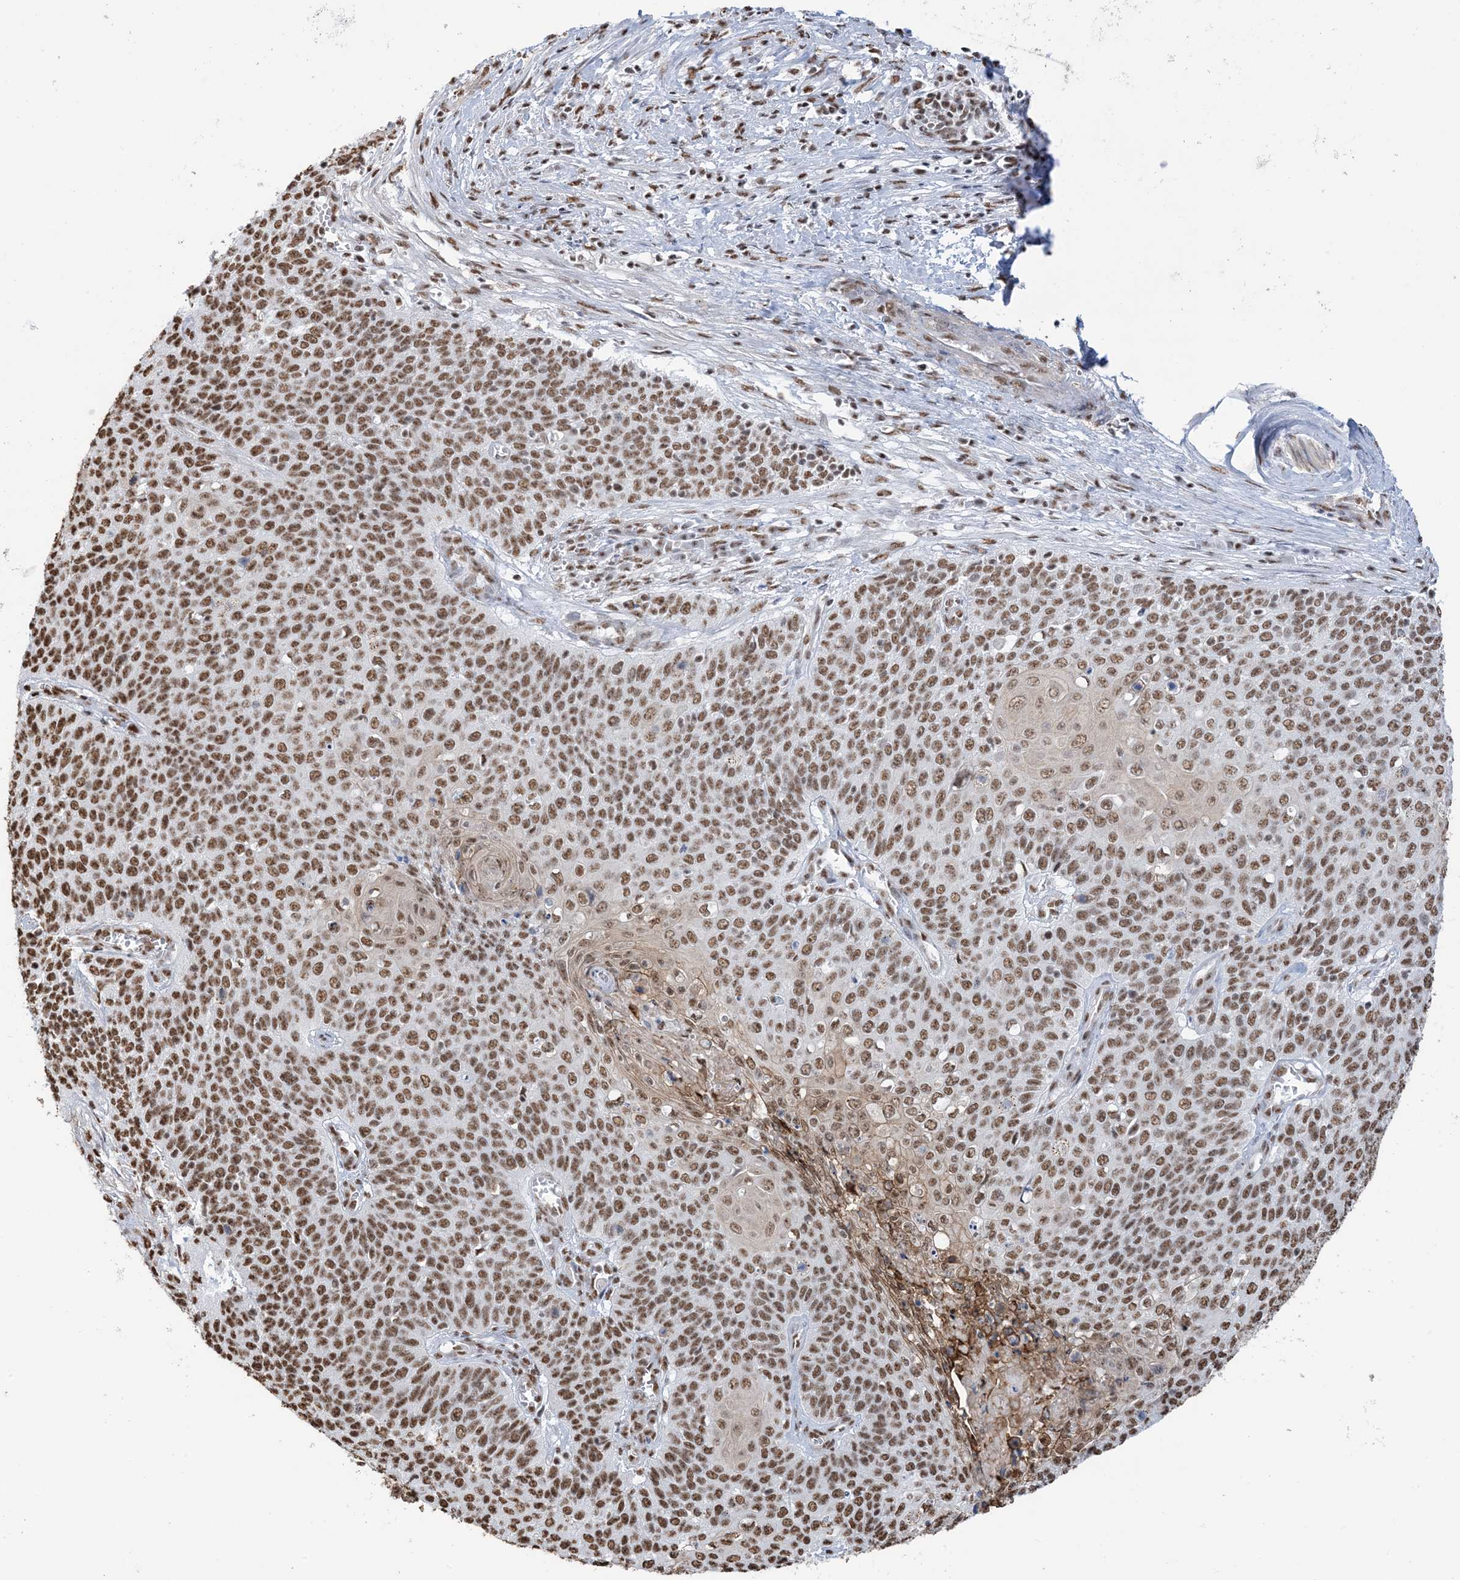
{"staining": {"intensity": "moderate", "quantity": ">75%", "location": "nuclear"}, "tissue": "cervical cancer", "cell_type": "Tumor cells", "image_type": "cancer", "snomed": [{"axis": "morphology", "description": "Squamous cell carcinoma, NOS"}, {"axis": "topography", "description": "Cervix"}], "caption": "IHC histopathology image of cervical cancer stained for a protein (brown), which exhibits medium levels of moderate nuclear staining in approximately >75% of tumor cells.", "gene": "ZNF792", "patient": {"sex": "female", "age": 39}}